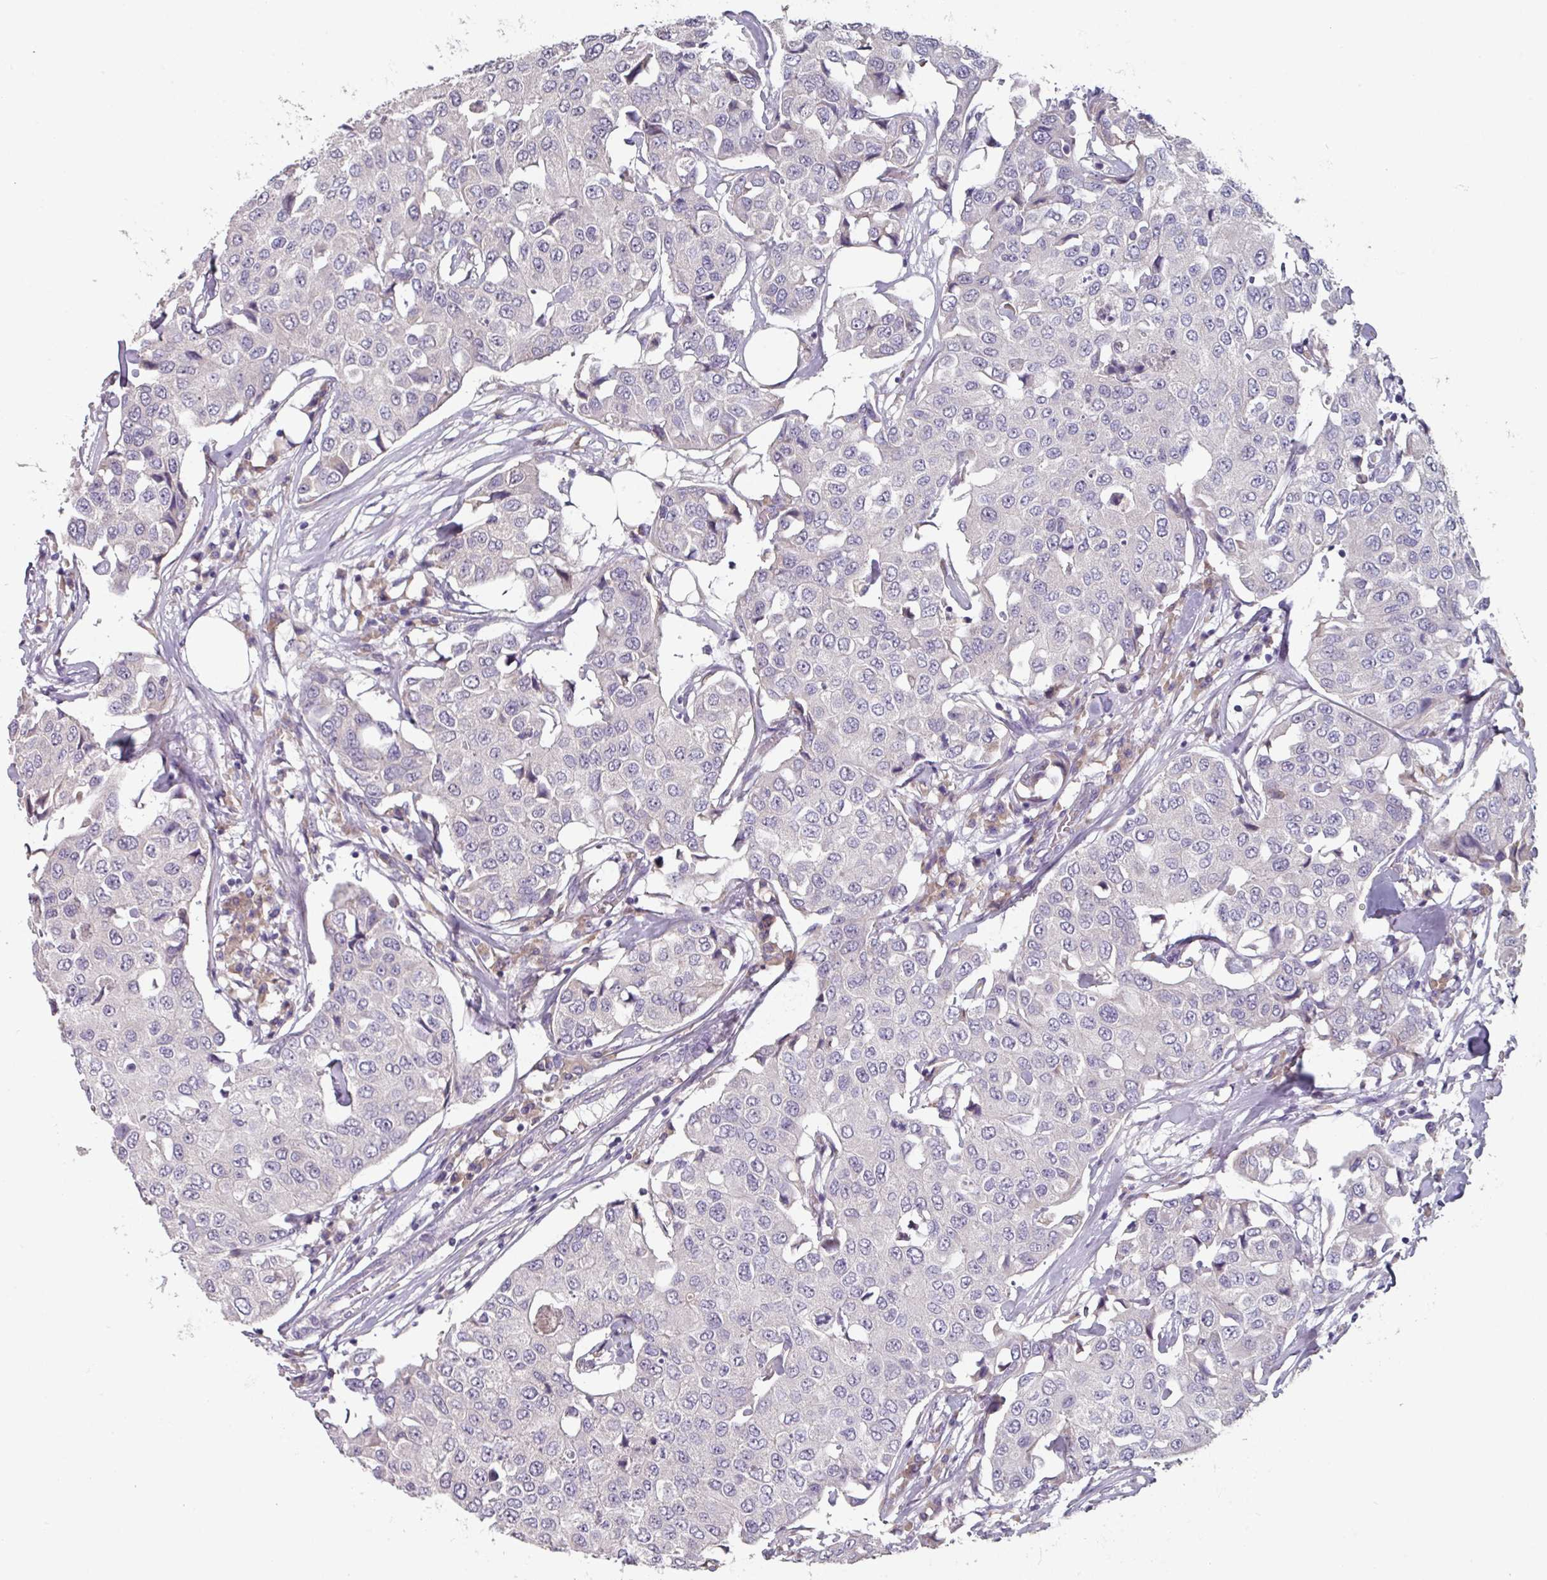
{"staining": {"intensity": "negative", "quantity": "none", "location": "none"}, "tissue": "breast cancer", "cell_type": "Tumor cells", "image_type": "cancer", "snomed": [{"axis": "morphology", "description": "Duct carcinoma"}, {"axis": "topography", "description": "Breast"}], "caption": "A micrograph of infiltrating ductal carcinoma (breast) stained for a protein exhibits no brown staining in tumor cells.", "gene": "PRAMEF8", "patient": {"sex": "female", "age": 80}}